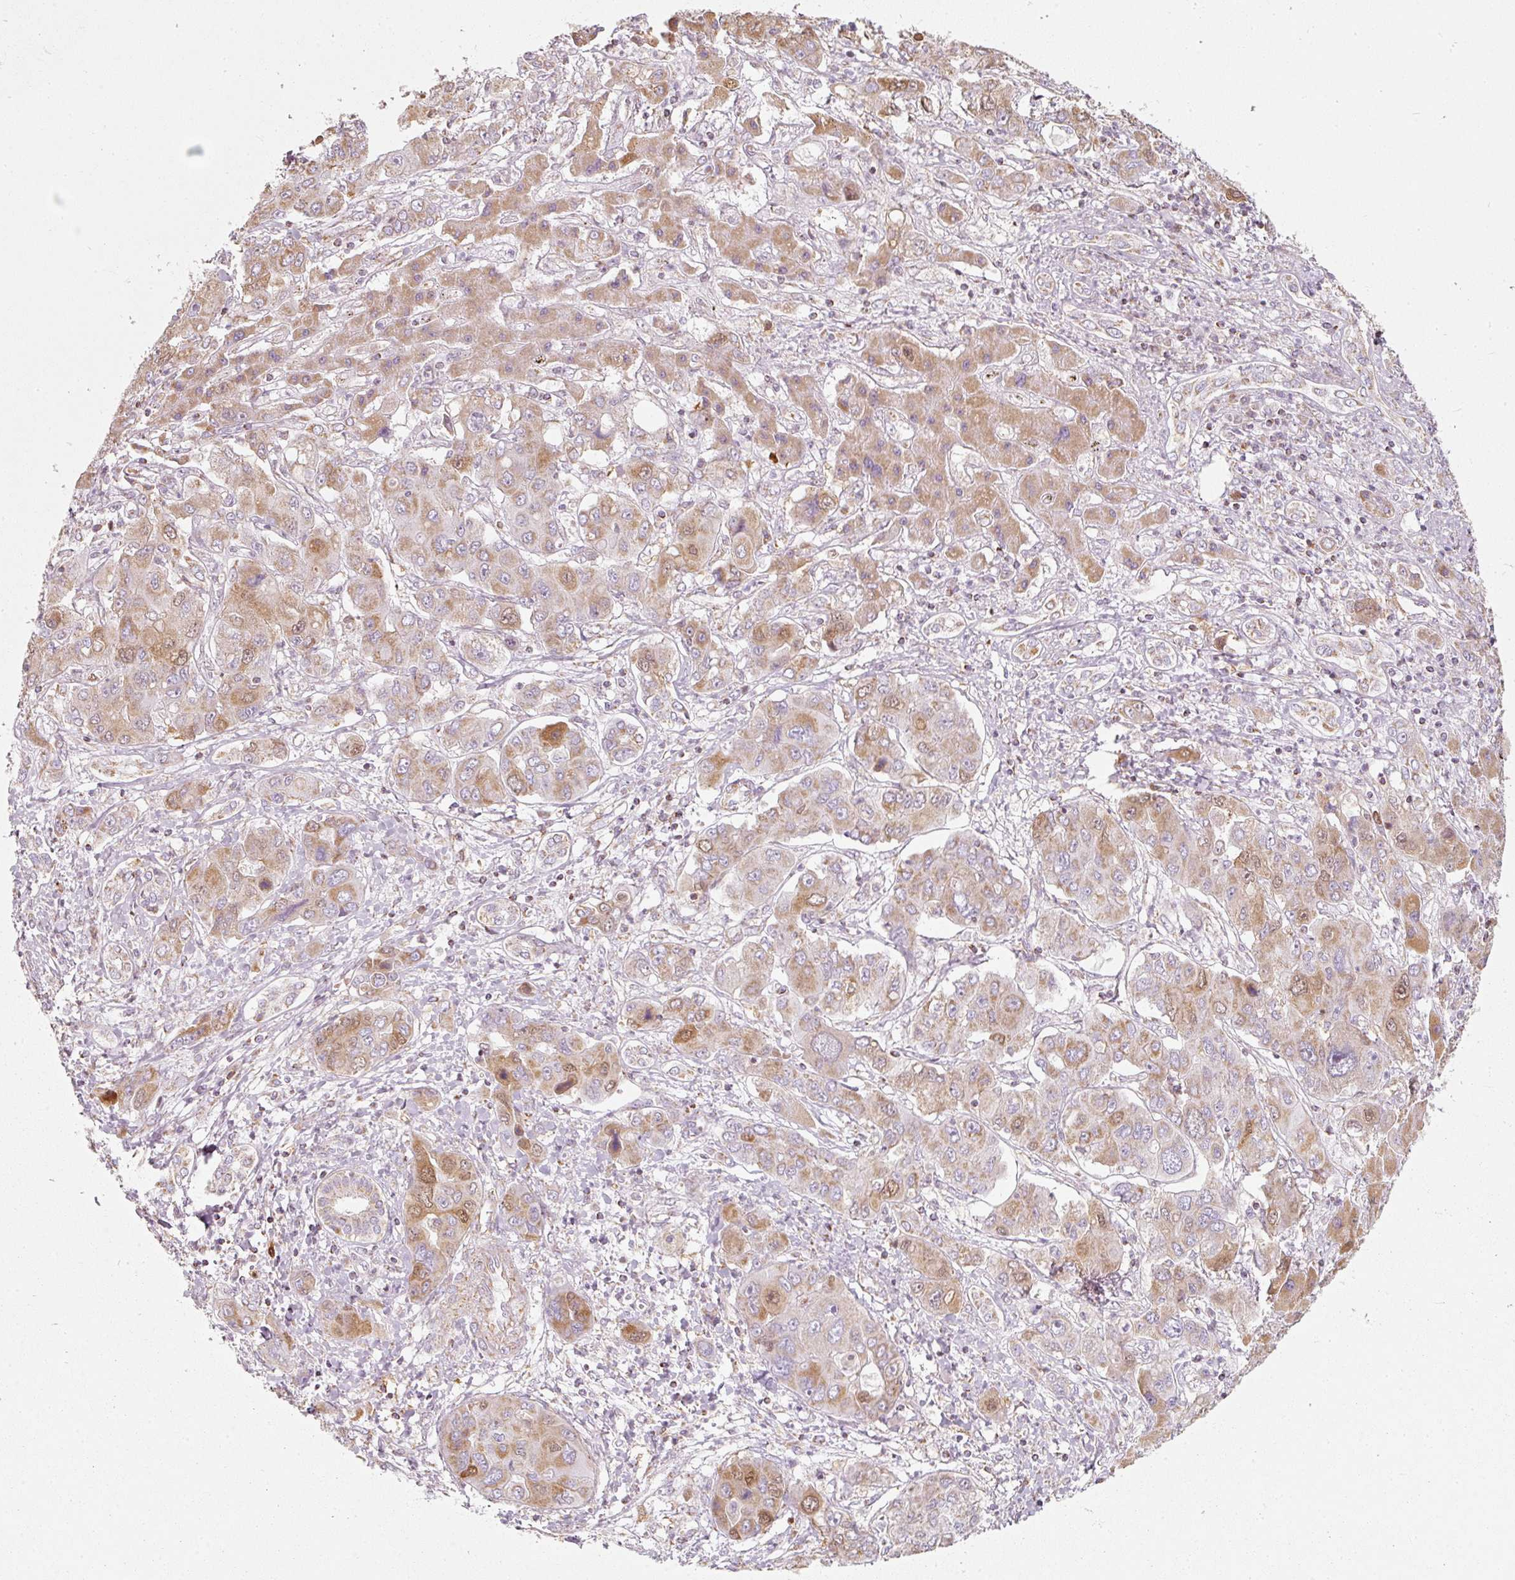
{"staining": {"intensity": "moderate", "quantity": "25%-75%", "location": "cytoplasmic/membranous,nuclear"}, "tissue": "liver cancer", "cell_type": "Tumor cells", "image_type": "cancer", "snomed": [{"axis": "morphology", "description": "Cholangiocarcinoma"}, {"axis": "topography", "description": "Liver"}], "caption": "Protein staining of cholangiocarcinoma (liver) tissue reveals moderate cytoplasmic/membranous and nuclear positivity in about 25%-75% of tumor cells.", "gene": "DUT", "patient": {"sex": "male", "age": 67}}